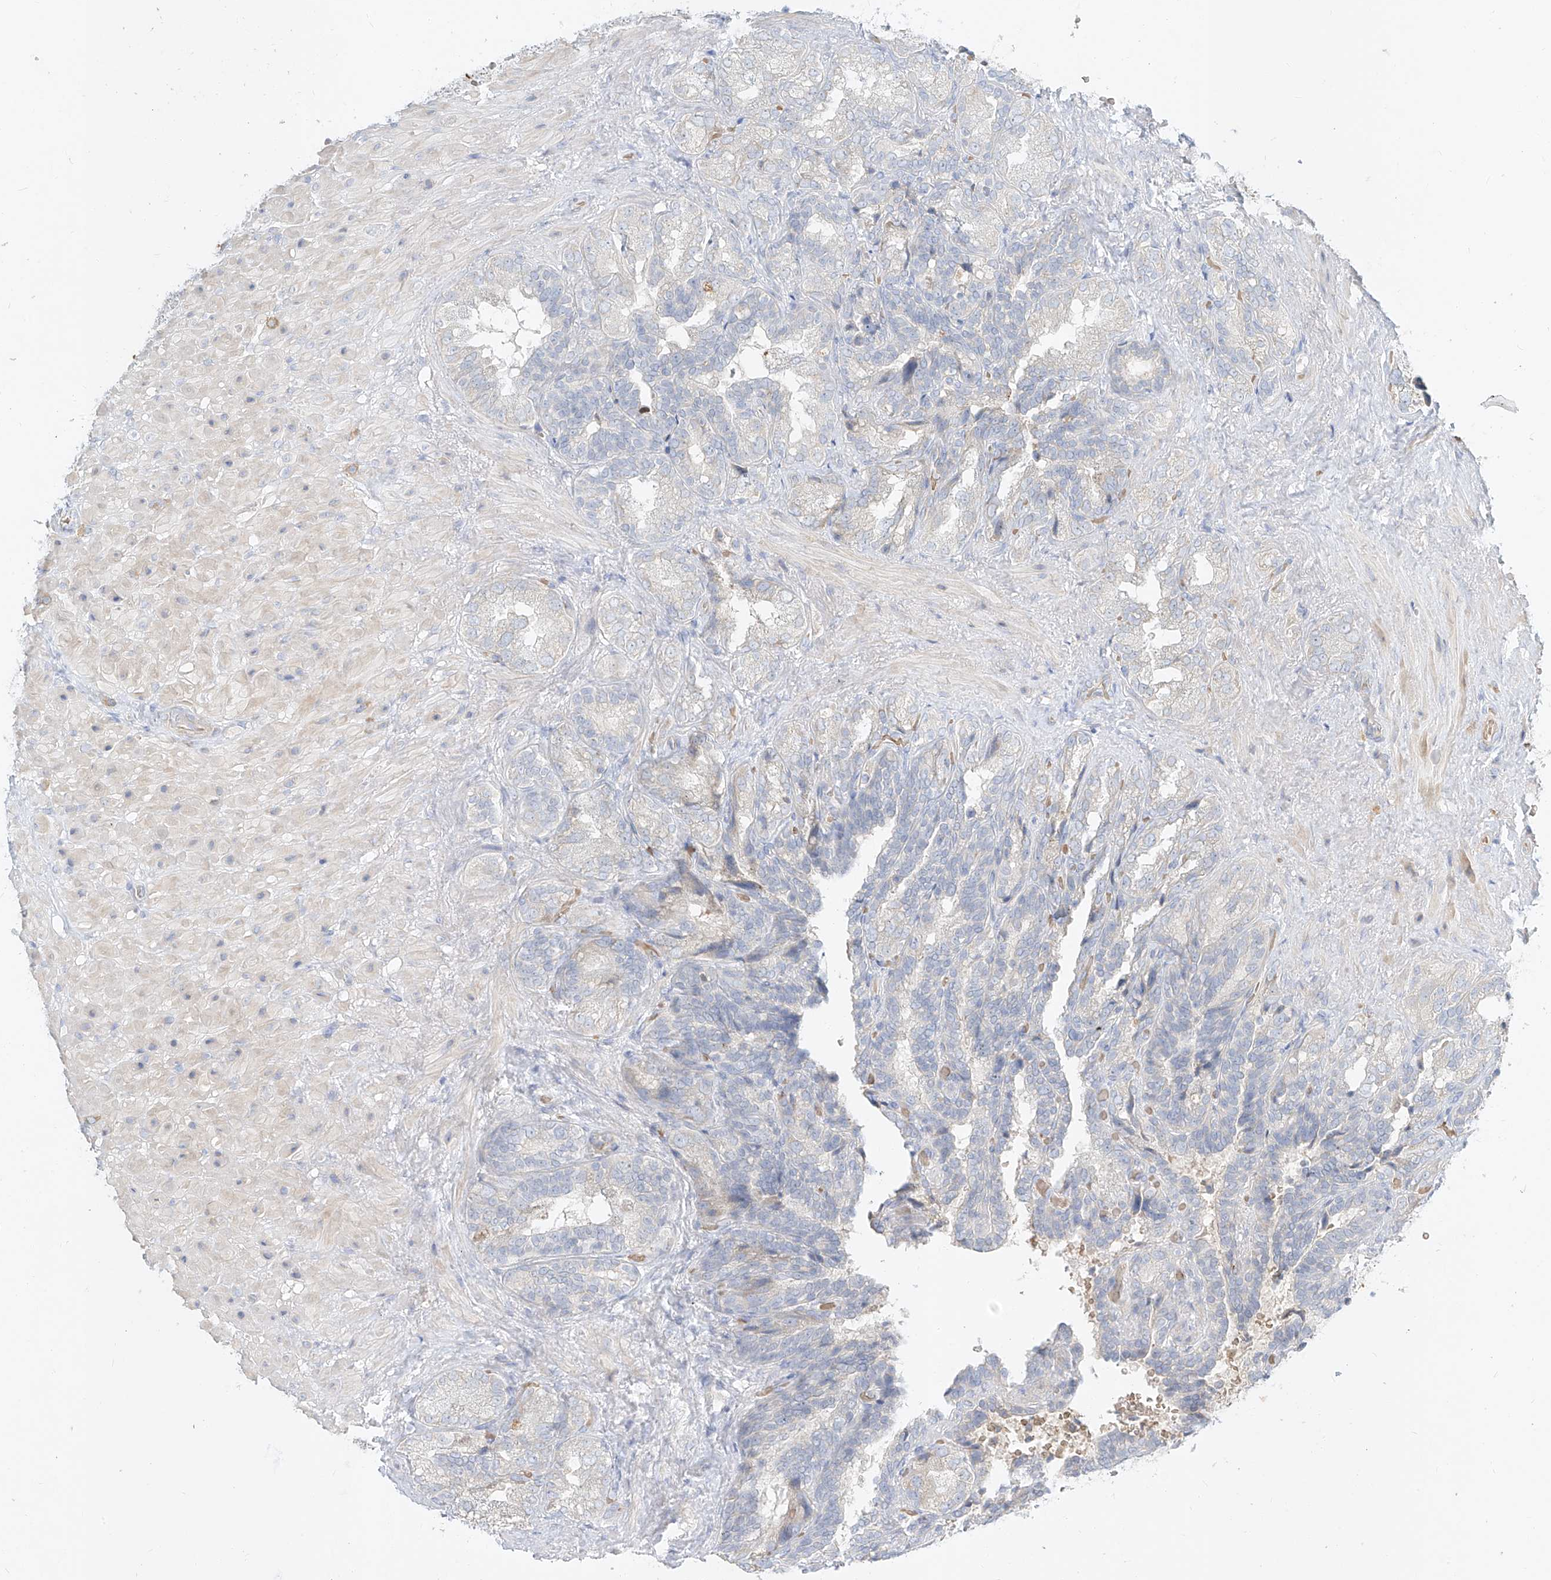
{"staining": {"intensity": "negative", "quantity": "none", "location": "none"}, "tissue": "seminal vesicle", "cell_type": "Glandular cells", "image_type": "normal", "snomed": [{"axis": "morphology", "description": "Normal tissue, NOS"}, {"axis": "topography", "description": "Seminal veicle"}, {"axis": "topography", "description": "Peripheral nerve tissue"}], "caption": "This is an immunohistochemistry (IHC) histopathology image of unremarkable human seminal vesicle. There is no expression in glandular cells.", "gene": "SYTL3", "patient": {"sex": "male", "age": 63}}